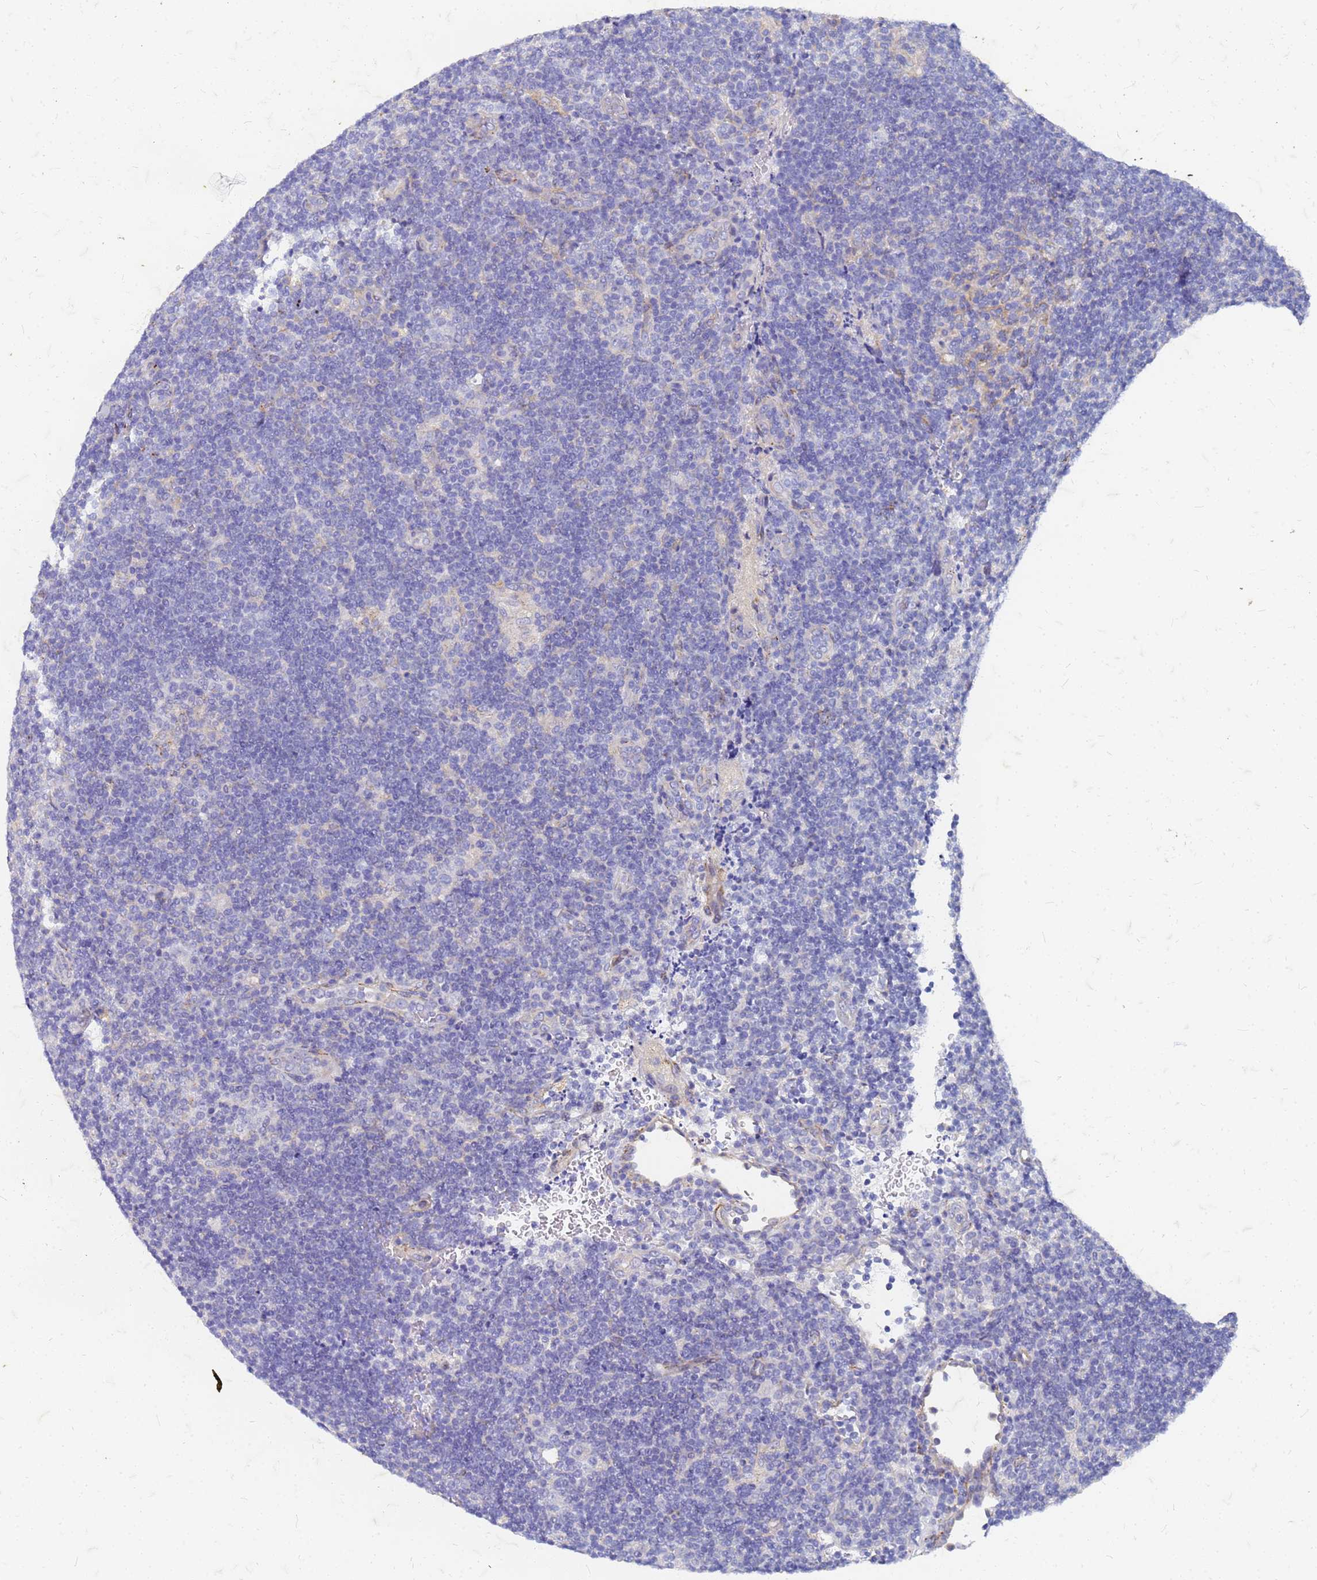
{"staining": {"intensity": "negative", "quantity": "none", "location": "none"}, "tissue": "lymphoma", "cell_type": "Tumor cells", "image_type": "cancer", "snomed": [{"axis": "morphology", "description": "Hodgkin's disease, NOS"}, {"axis": "topography", "description": "Lymph node"}], "caption": "The image displays no significant staining in tumor cells of Hodgkin's disease.", "gene": "TRIM64B", "patient": {"sex": "female", "age": 57}}